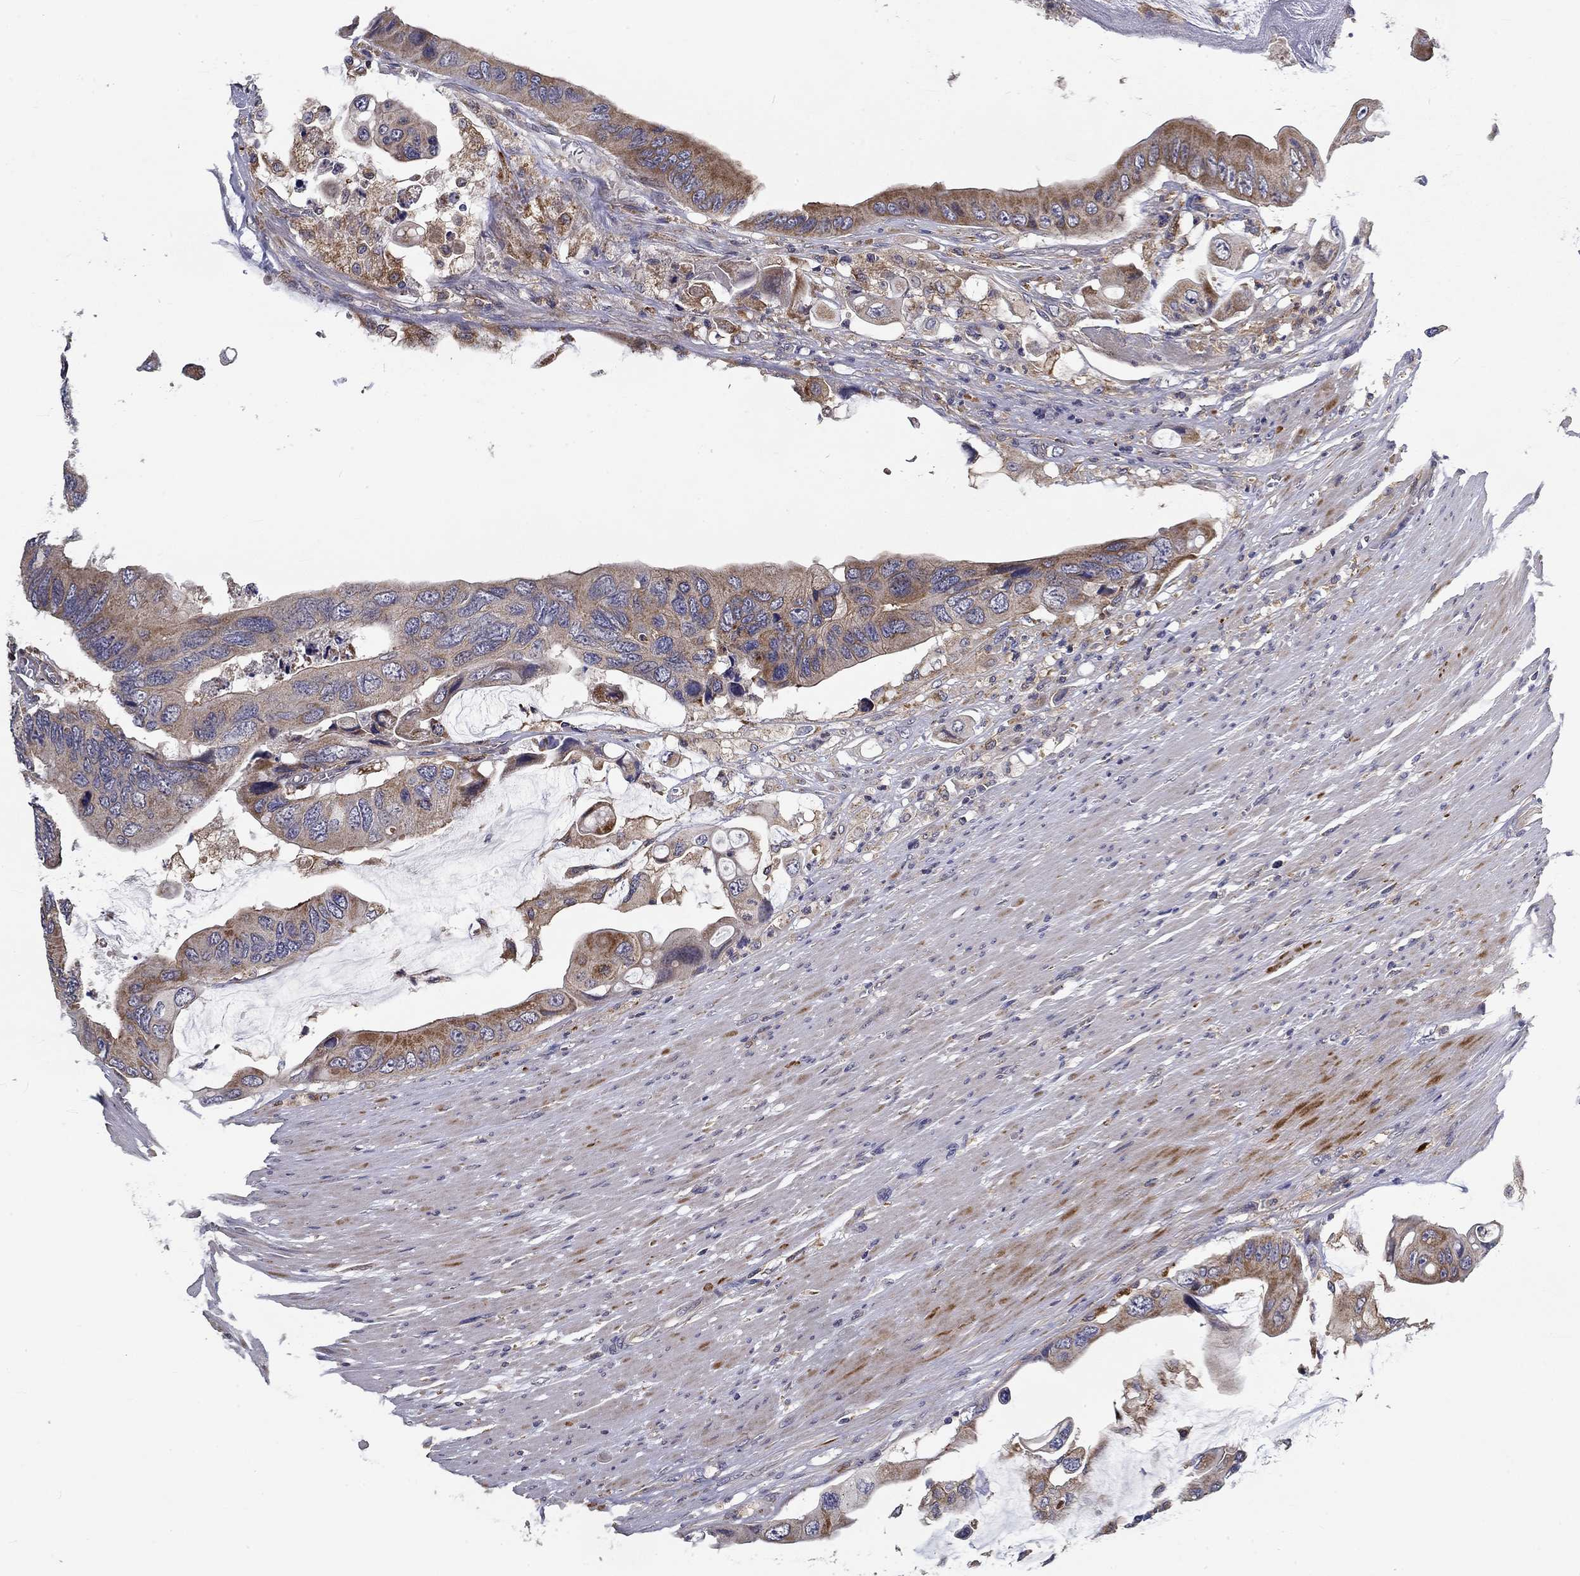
{"staining": {"intensity": "weak", "quantity": "25%-75%", "location": "cytoplasmic/membranous"}, "tissue": "colorectal cancer", "cell_type": "Tumor cells", "image_type": "cancer", "snomed": [{"axis": "morphology", "description": "Adenocarcinoma, NOS"}, {"axis": "topography", "description": "Rectum"}], "caption": "The micrograph reveals staining of colorectal cancer (adenocarcinoma), revealing weak cytoplasmic/membranous protein positivity (brown color) within tumor cells. (IHC, brightfield microscopy, high magnification).", "gene": "ALDH4A1", "patient": {"sex": "male", "age": 63}}